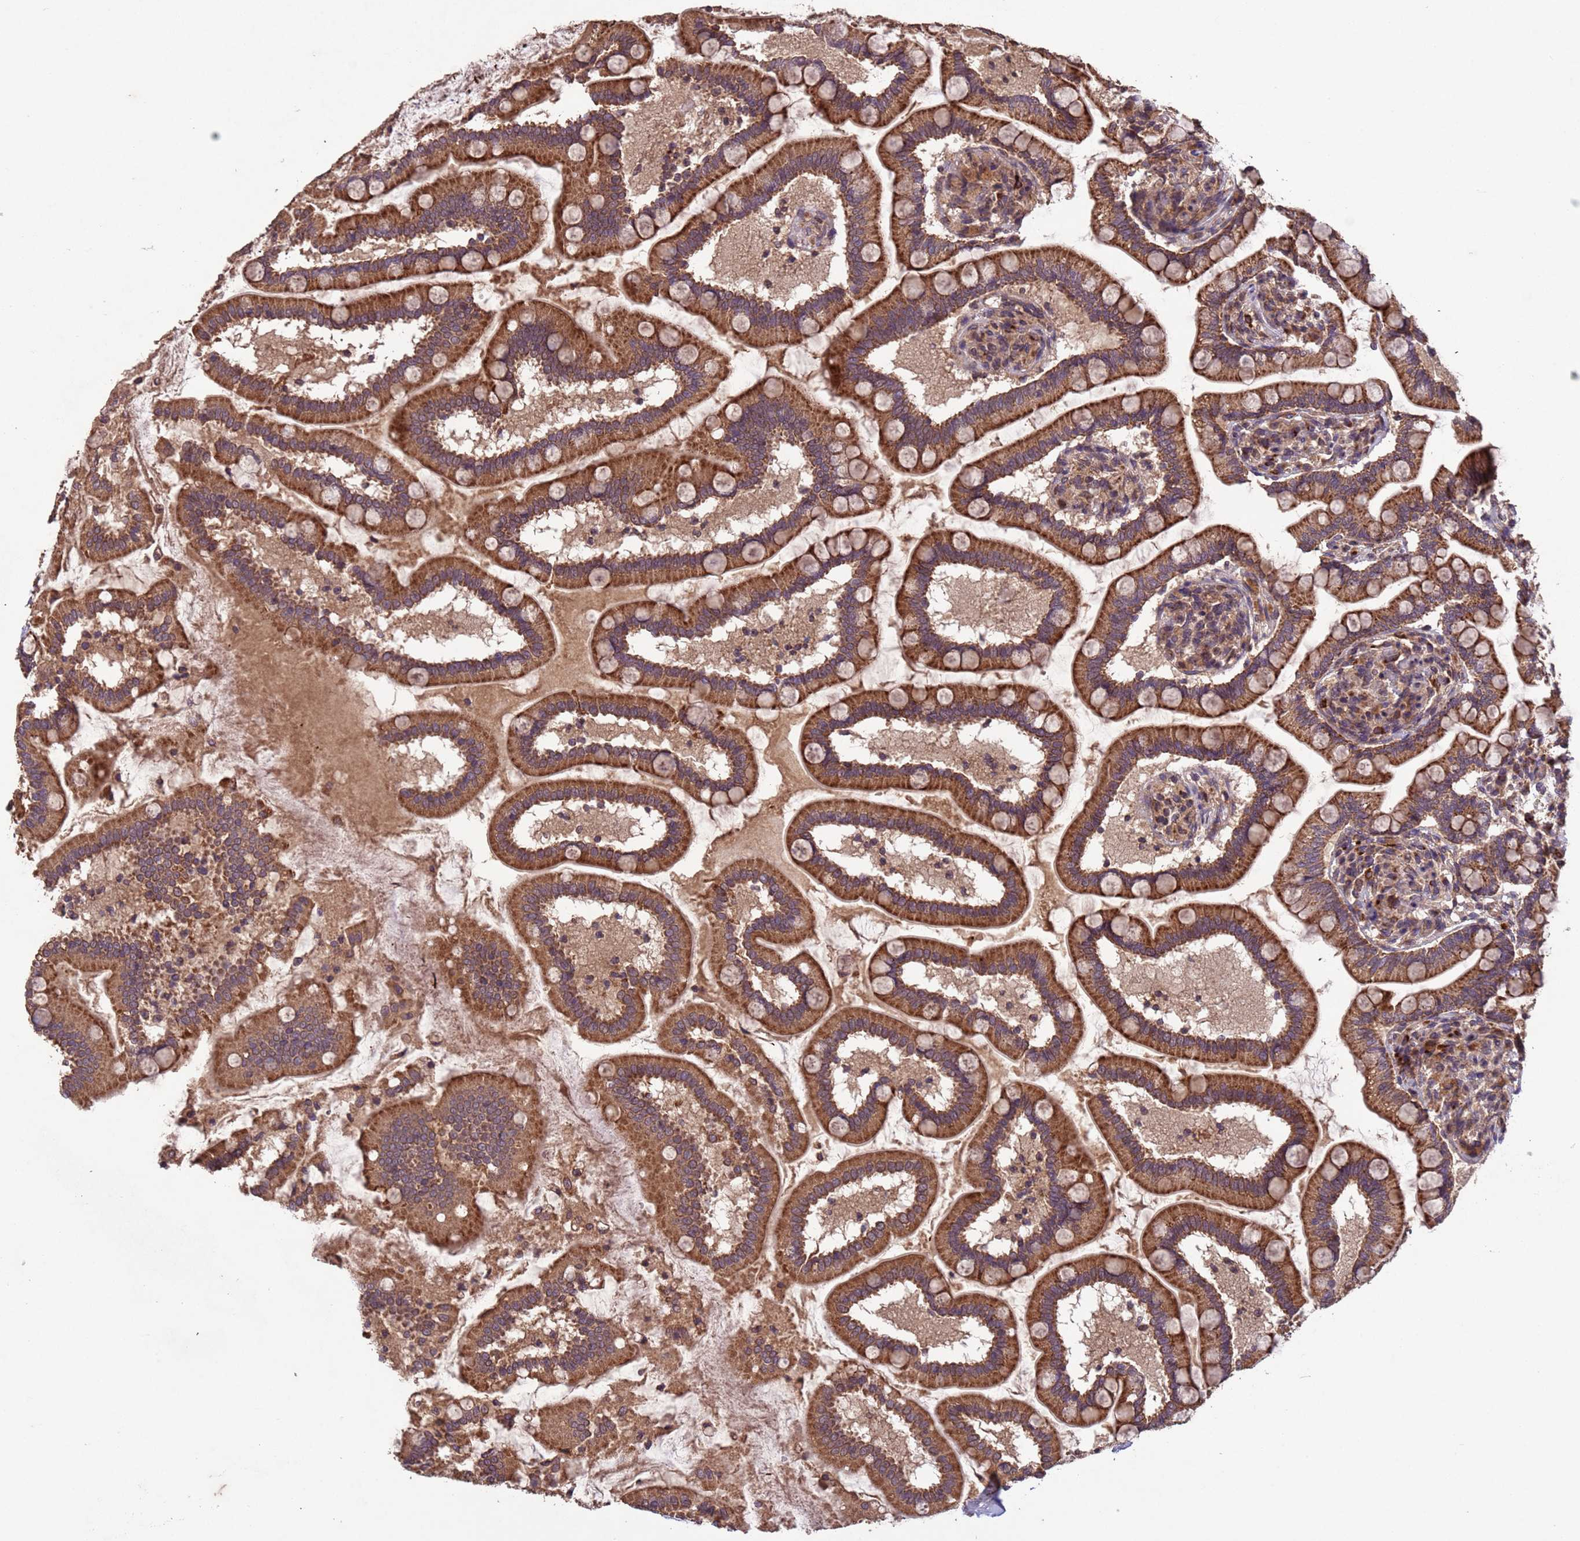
{"staining": {"intensity": "strong", "quantity": ">75%", "location": "cytoplasmic/membranous"}, "tissue": "small intestine", "cell_type": "Glandular cells", "image_type": "normal", "snomed": [{"axis": "morphology", "description": "Normal tissue, NOS"}, {"axis": "topography", "description": "Small intestine"}], "caption": "Immunohistochemical staining of benign small intestine reveals strong cytoplasmic/membranous protein positivity in approximately >75% of glandular cells.", "gene": "FASTKD1", "patient": {"sex": "female", "age": 64}}